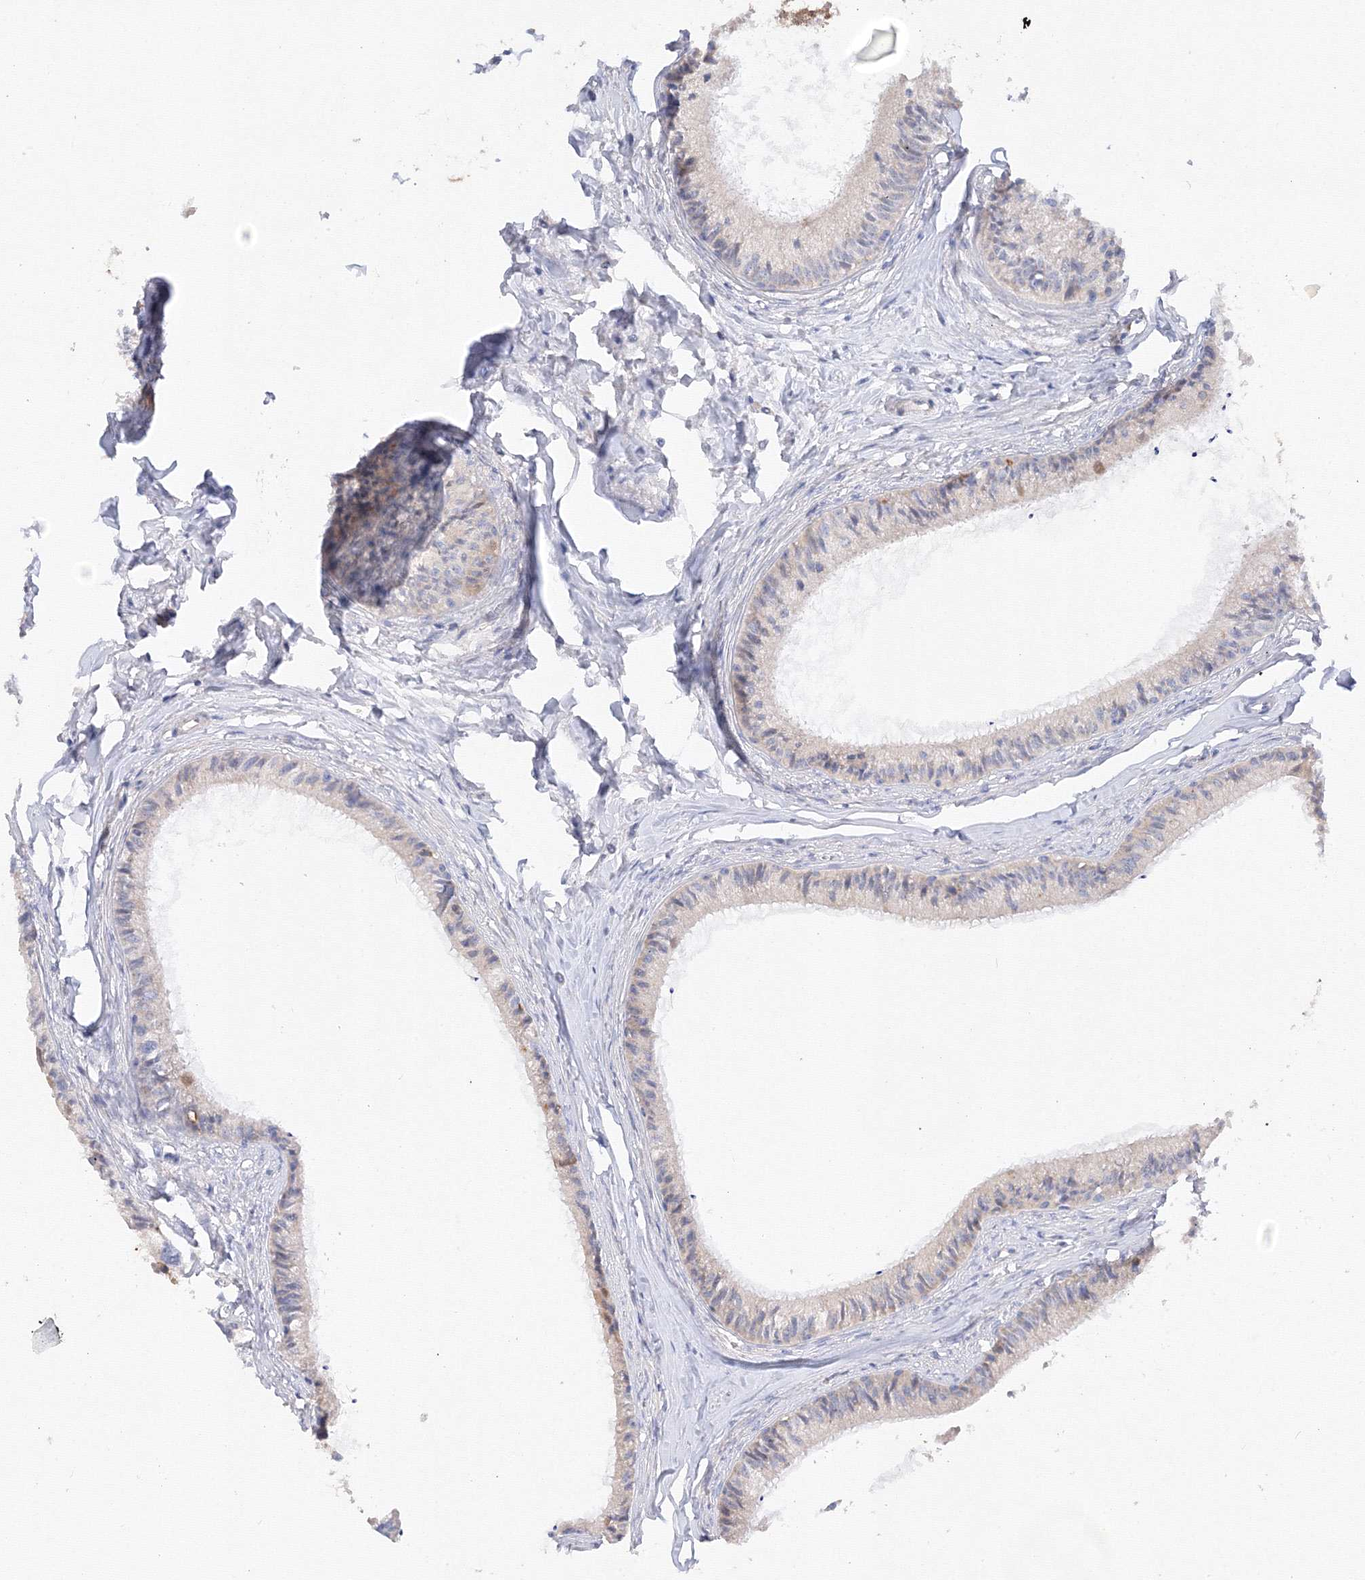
{"staining": {"intensity": "moderate", "quantity": "25%-75%", "location": "cytoplasmic/membranous"}, "tissue": "epididymis", "cell_type": "Glandular cells", "image_type": "normal", "snomed": [{"axis": "morphology", "description": "Normal tissue, NOS"}, {"axis": "topography", "description": "Epididymis"}], "caption": "A high-resolution micrograph shows IHC staining of normal epididymis, which demonstrates moderate cytoplasmic/membranous staining in approximately 25%-75% of glandular cells. The staining was performed using DAB (3,3'-diaminobenzidine), with brown indicating positive protein expression. Nuclei are stained blue with hematoxylin.", "gene": "DIS3L2", "patient": {"sex": "male", "age": 36}}